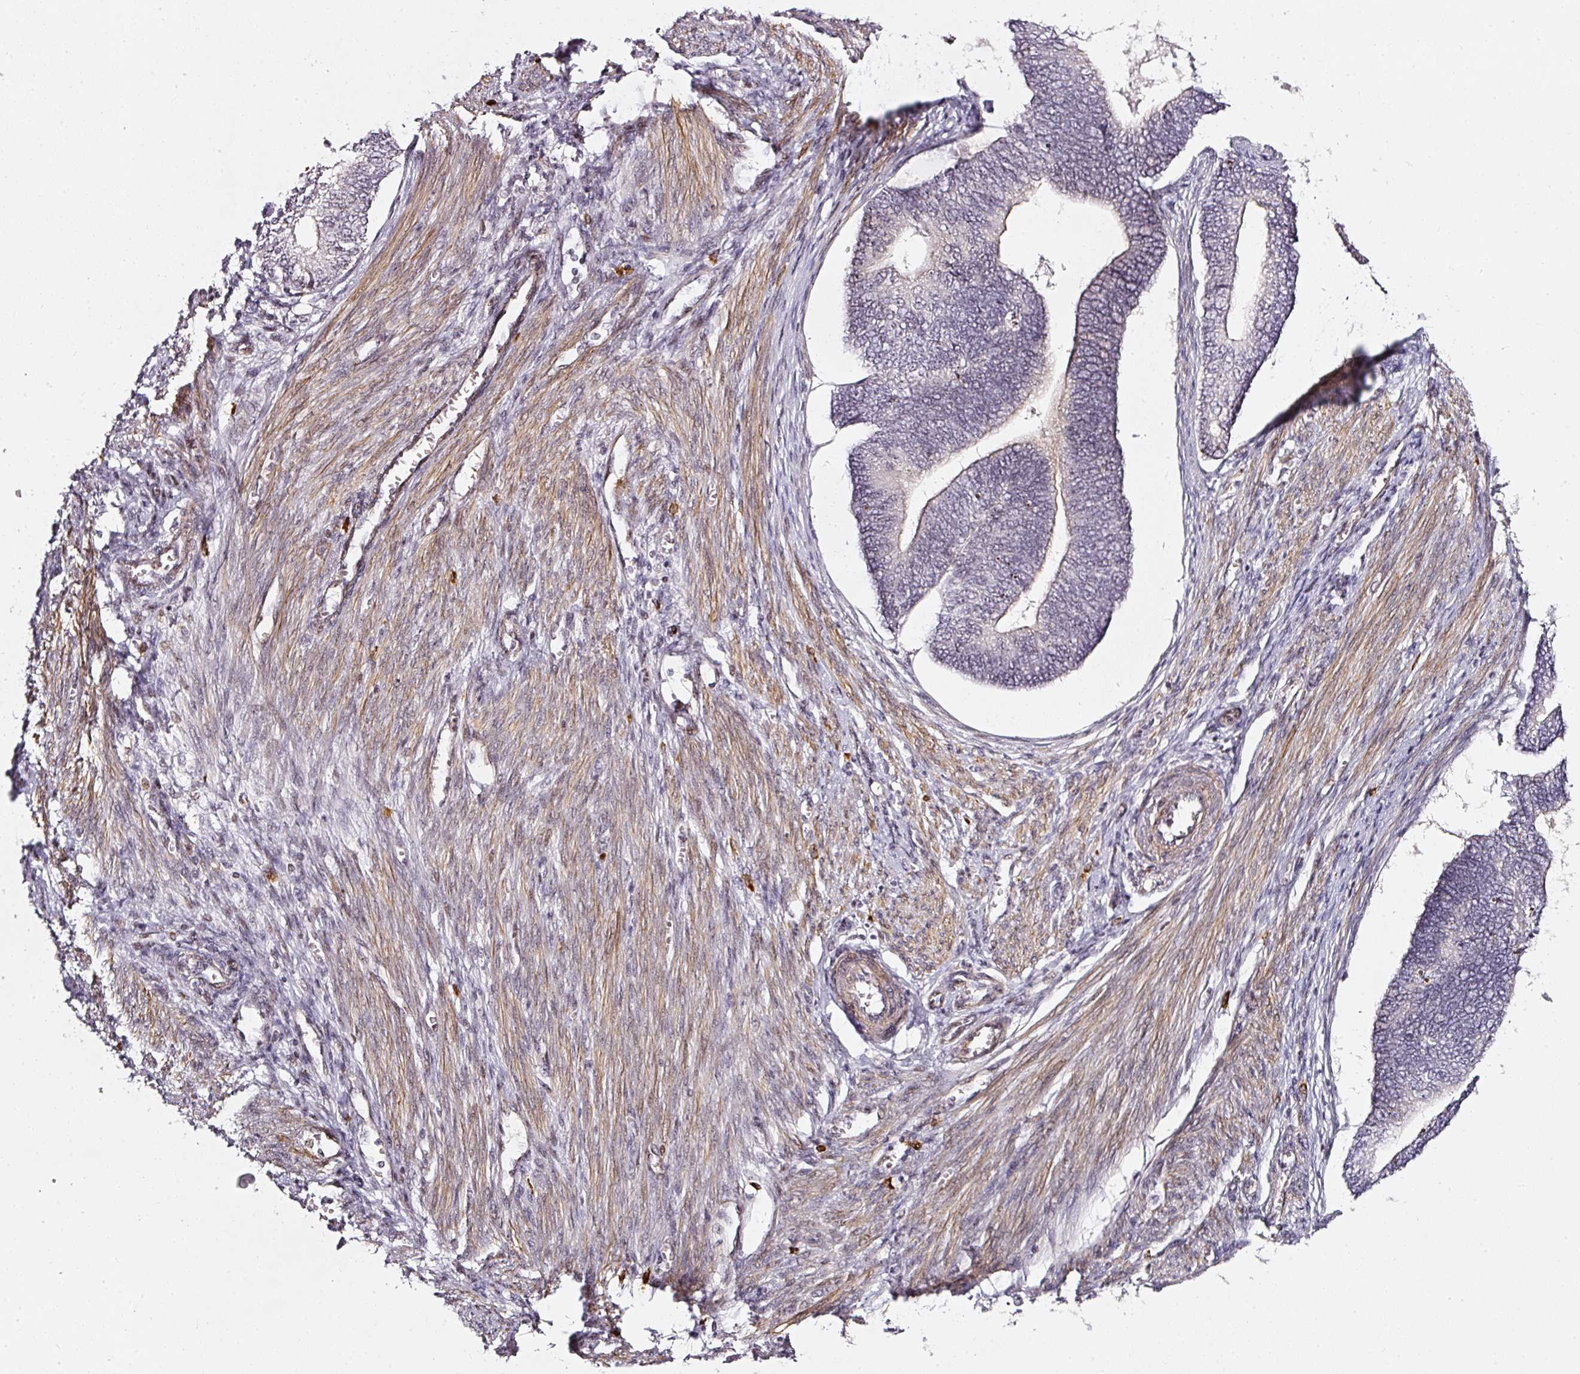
{"staining": {"intensity": "negative", "quantity": "none", "location": "none"}, "tissue": "endometrial cancer", "cell_type": "Tumor cells", "image_type": "cancer", "snomed": [{"axis": "morphology", "description": "Adenocarcinoma, NOS"}, {"axis": "topography", "description": "Endometrium"}], "caption": "An image of endometrial cancer stained for a protein shows no brown staining in tumor cells.", "gene": "MXRA8", "patient": {"sex": "female", "age": 68}}